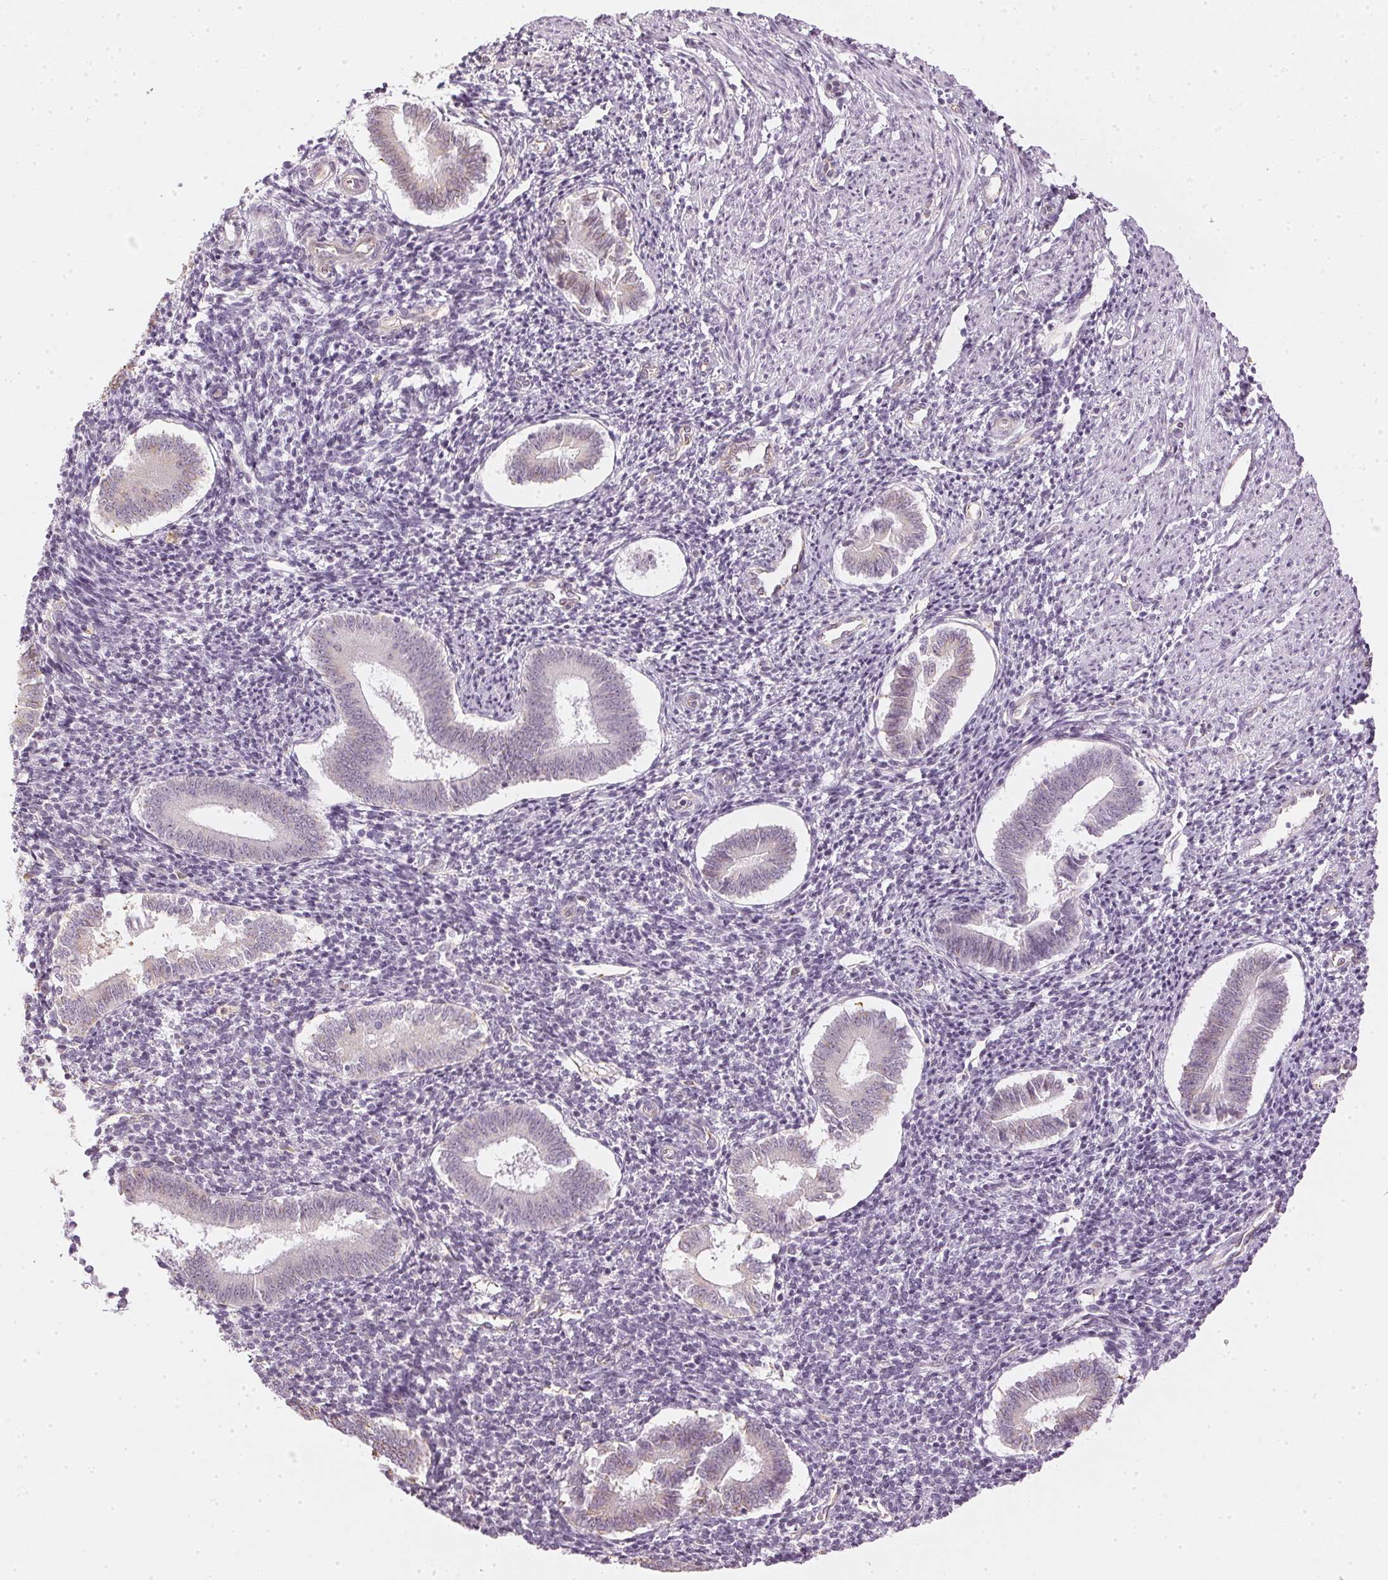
{"staining": {"intensity": "negative", "quantity": "none", "location": "none"}, "tissue": "endometrium", "cell_type": "Cells in endometrial stroma", "image_type": "normal", "snomed": [{"axis": "morphology", "description": "Normal tissue, NOS"}, {"axis": "topography", "description": "Endometrium"}], "caption": "IHC of benign human endometrium exhibits no expression in cells in endometrial stroma.", "gene": "APLP1", "patient": {"sex": "female", "age": 25}}